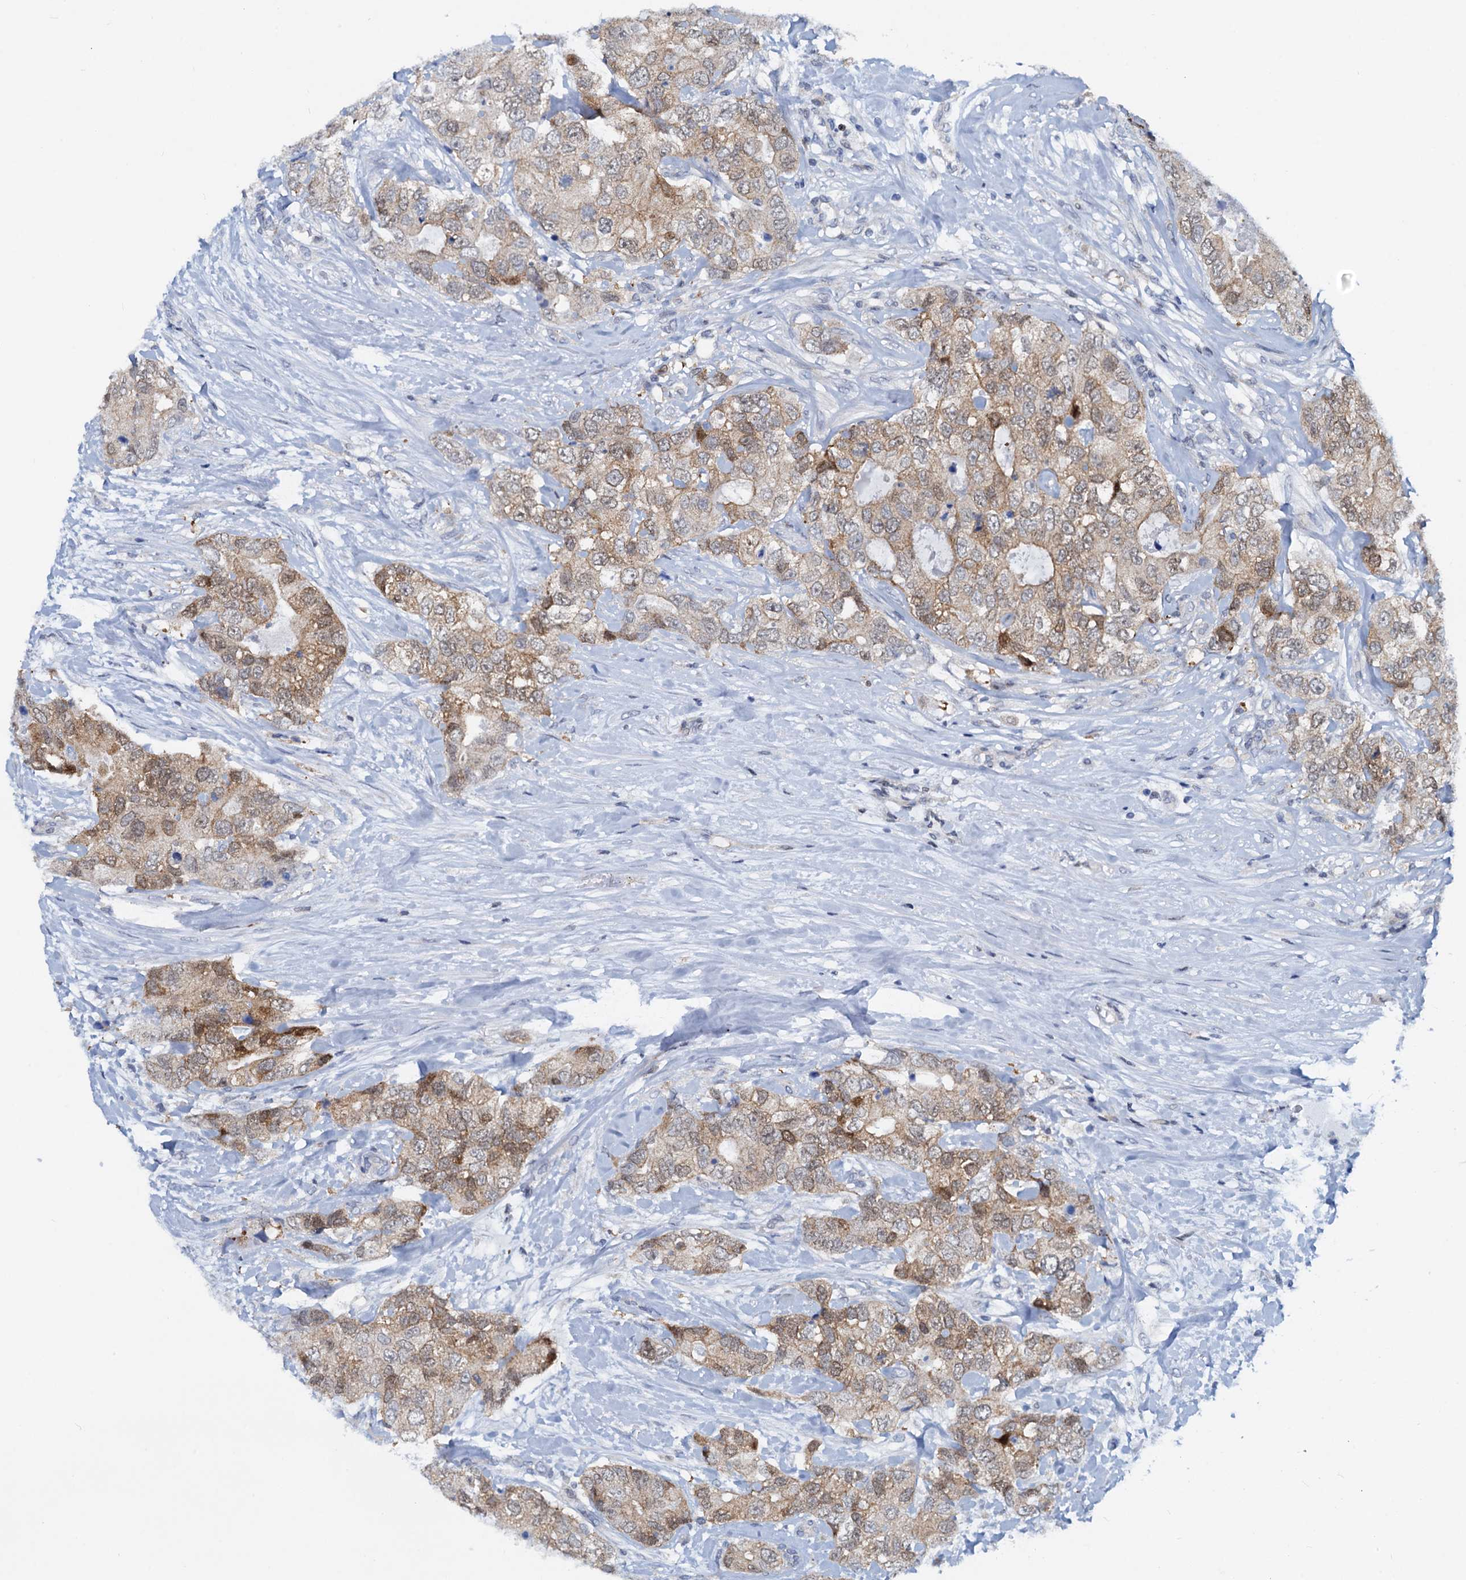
{"staining": {"intensity": "moderate", "quantity": ">75%", "location": "cytoplasmic/membranous,nuclear"}, "tissue": "breast cancer", "cell_type": "Tumor cells", "image_type": "cancer", "snomed": [{"axis": "morphology", "description": "Duct carcinoma"}, {"axis": "topography", "description": "Breast"}], "caption": "Breast invasive ductal carcinoma stained with DAB (3,3'-diaminobenzidine) immunohistochemistry exhibits medium levels of moderate cytoplasmic/membranous and nuclear positivity in approximately >75% of tumor cells.", "gene": "PTGES3", "patient": {"sex": "female", "age": 62}}